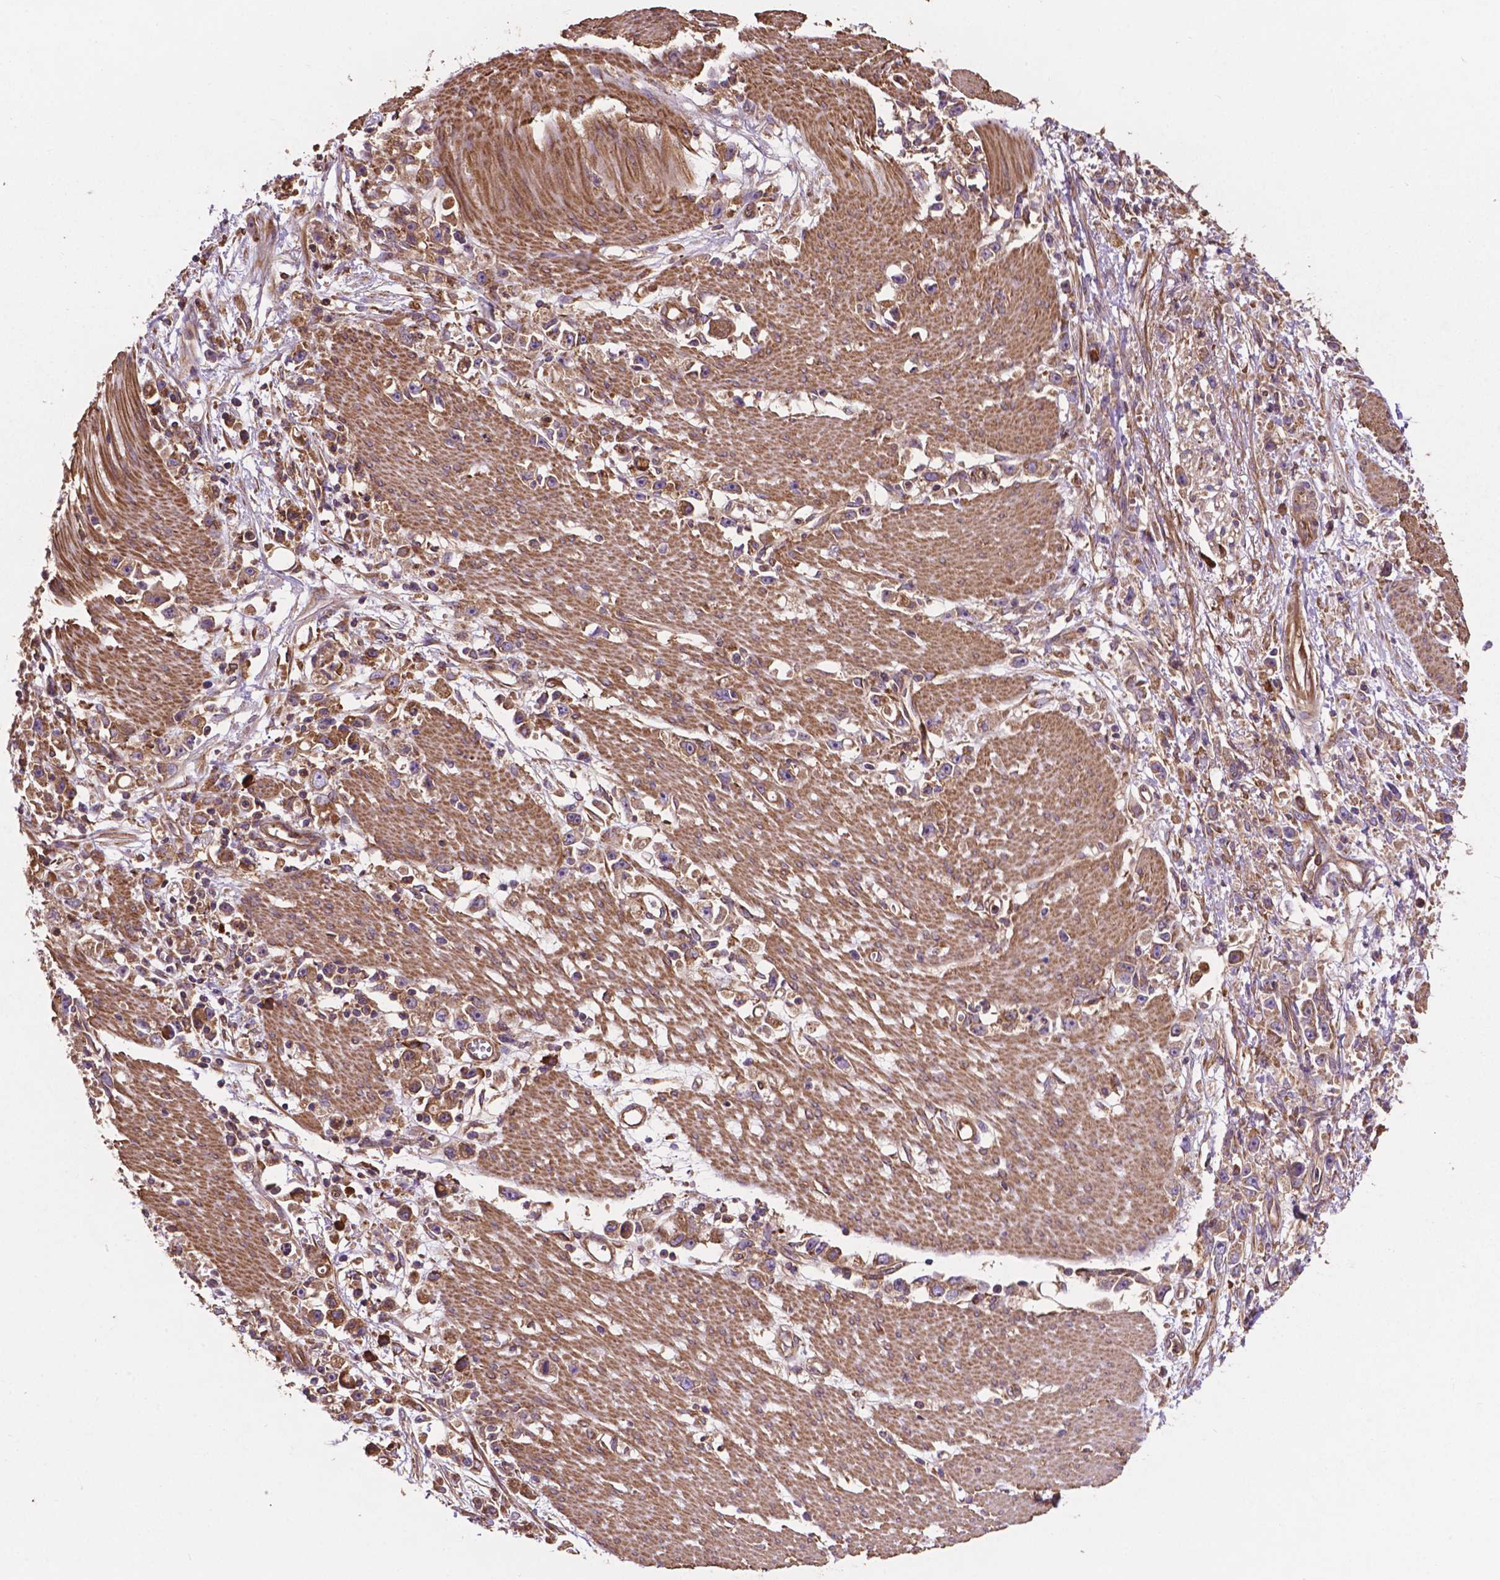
{"staining": {"intensity": "moderate", "quantity": ">75%", "location": "cytoplasmic/membranous"}, "tissue": "stomach cancer", "cell_type": "Tumor cells", "image_type": "cancer", "snomed": [{"axis": "morphology", "description": "Adenocarcinoma, NOS"}, {"axis": "topography", "description": "Stomach"}], "caption": "IHC photomicrograph of stomach adenocarcinoma stained for a protein (brown), which exhibits medium levels of moderate cytoplasmic/membranous positivity in approximately >75% of tumor cells.", "gene": "CCDC71L", "patient": {"sex": "female", "age": 59}}